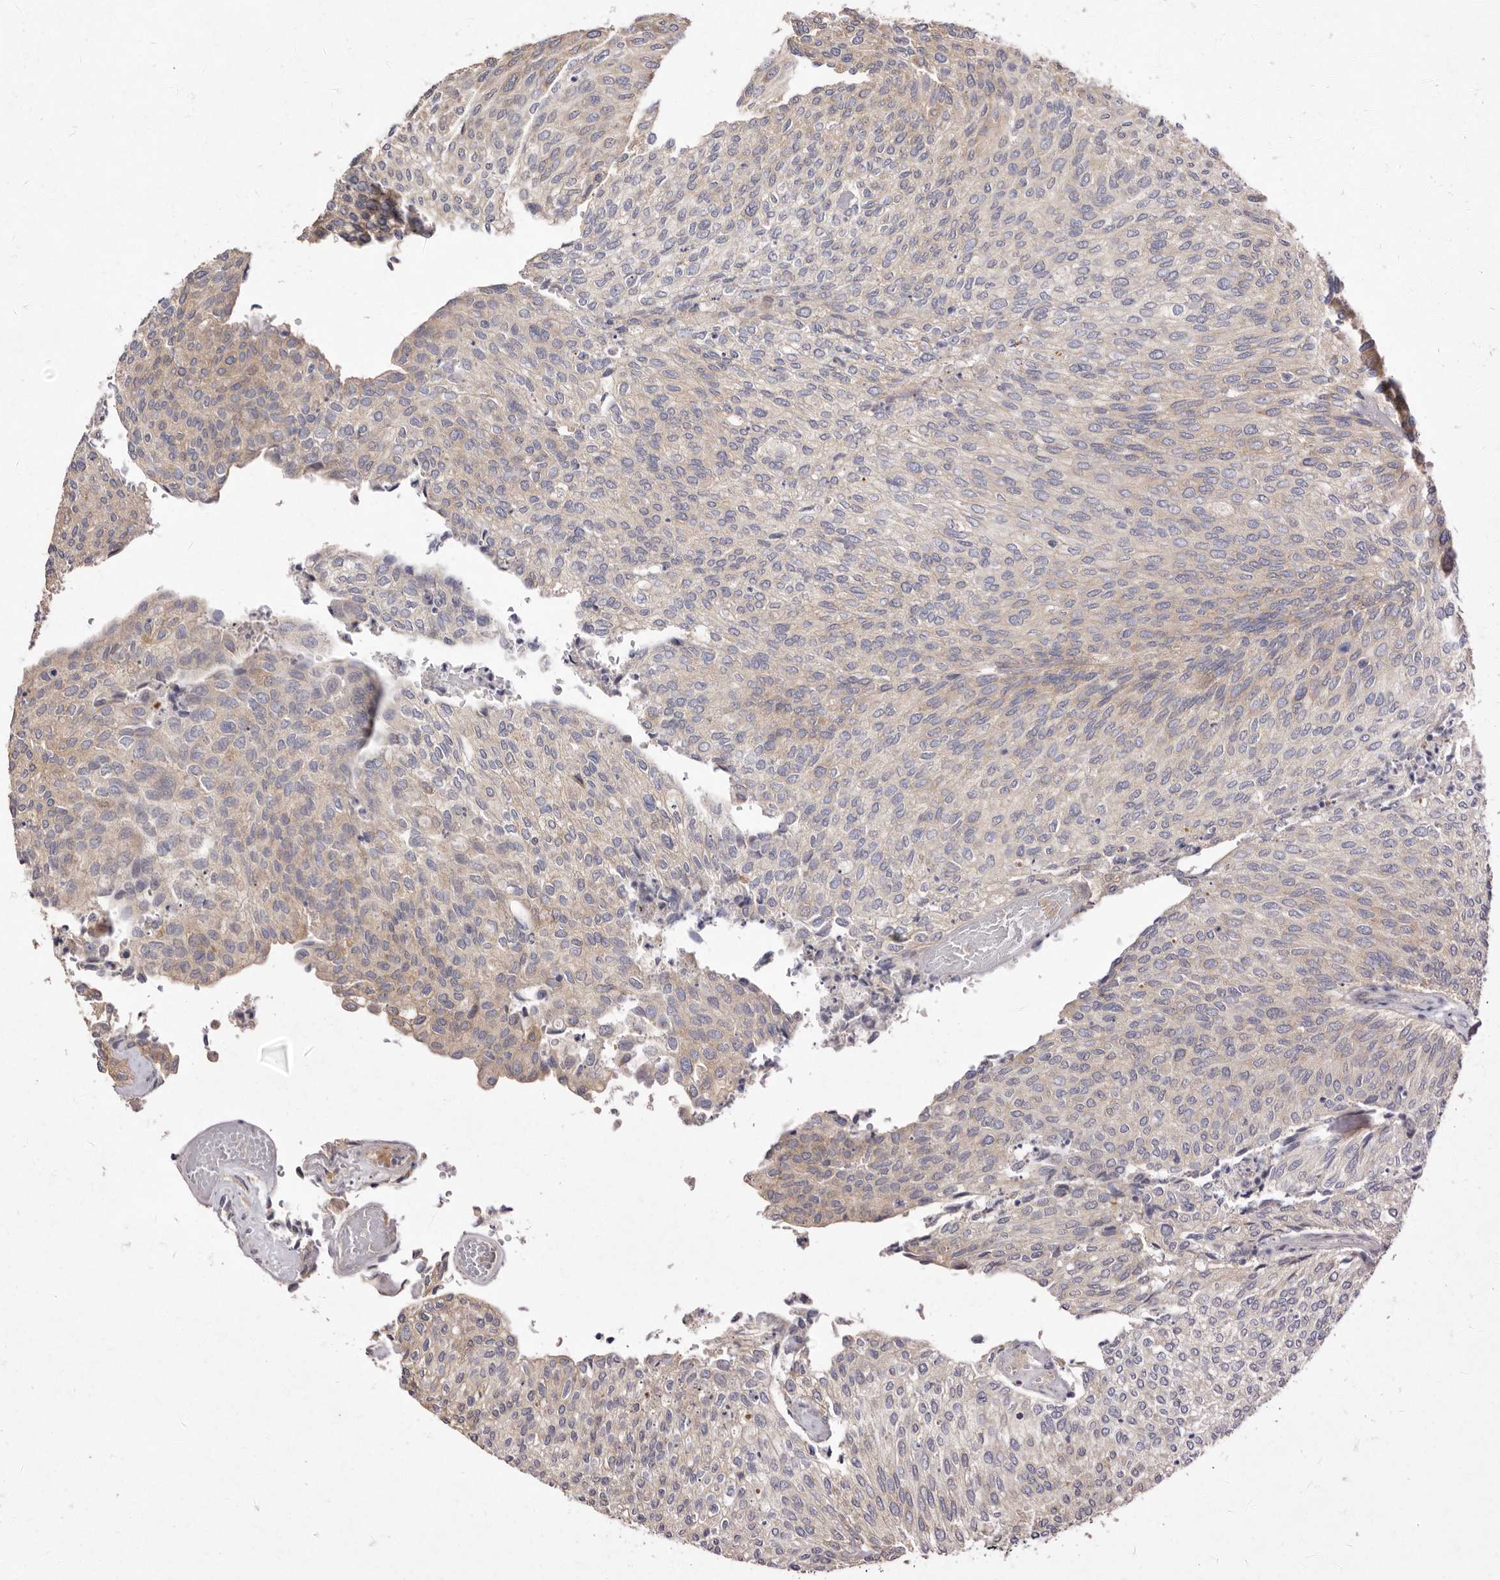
{"staining": {"intensity": "weak", "quantity": "25%-75%", "location": "cytoplasmic/membranous"}, "tissue": "urothelial cancer", "cell_type": "Tumor cells", "image_type": "cancer", "snomed": [{"axis": "morphology", "description": "Urothelial carcinoma, Low grade"}, {"axis": "topography", "description": "Urinary bladder"}], "caption": "Human urothelial carcinoma (low-grade) stained with a brown dye displays weak cytoplasmic/membranous positive staining in approximately 25%-75% of tumor cells.", "gene": "FAM167B", "patient": {"sex": "female", "age": 79}}